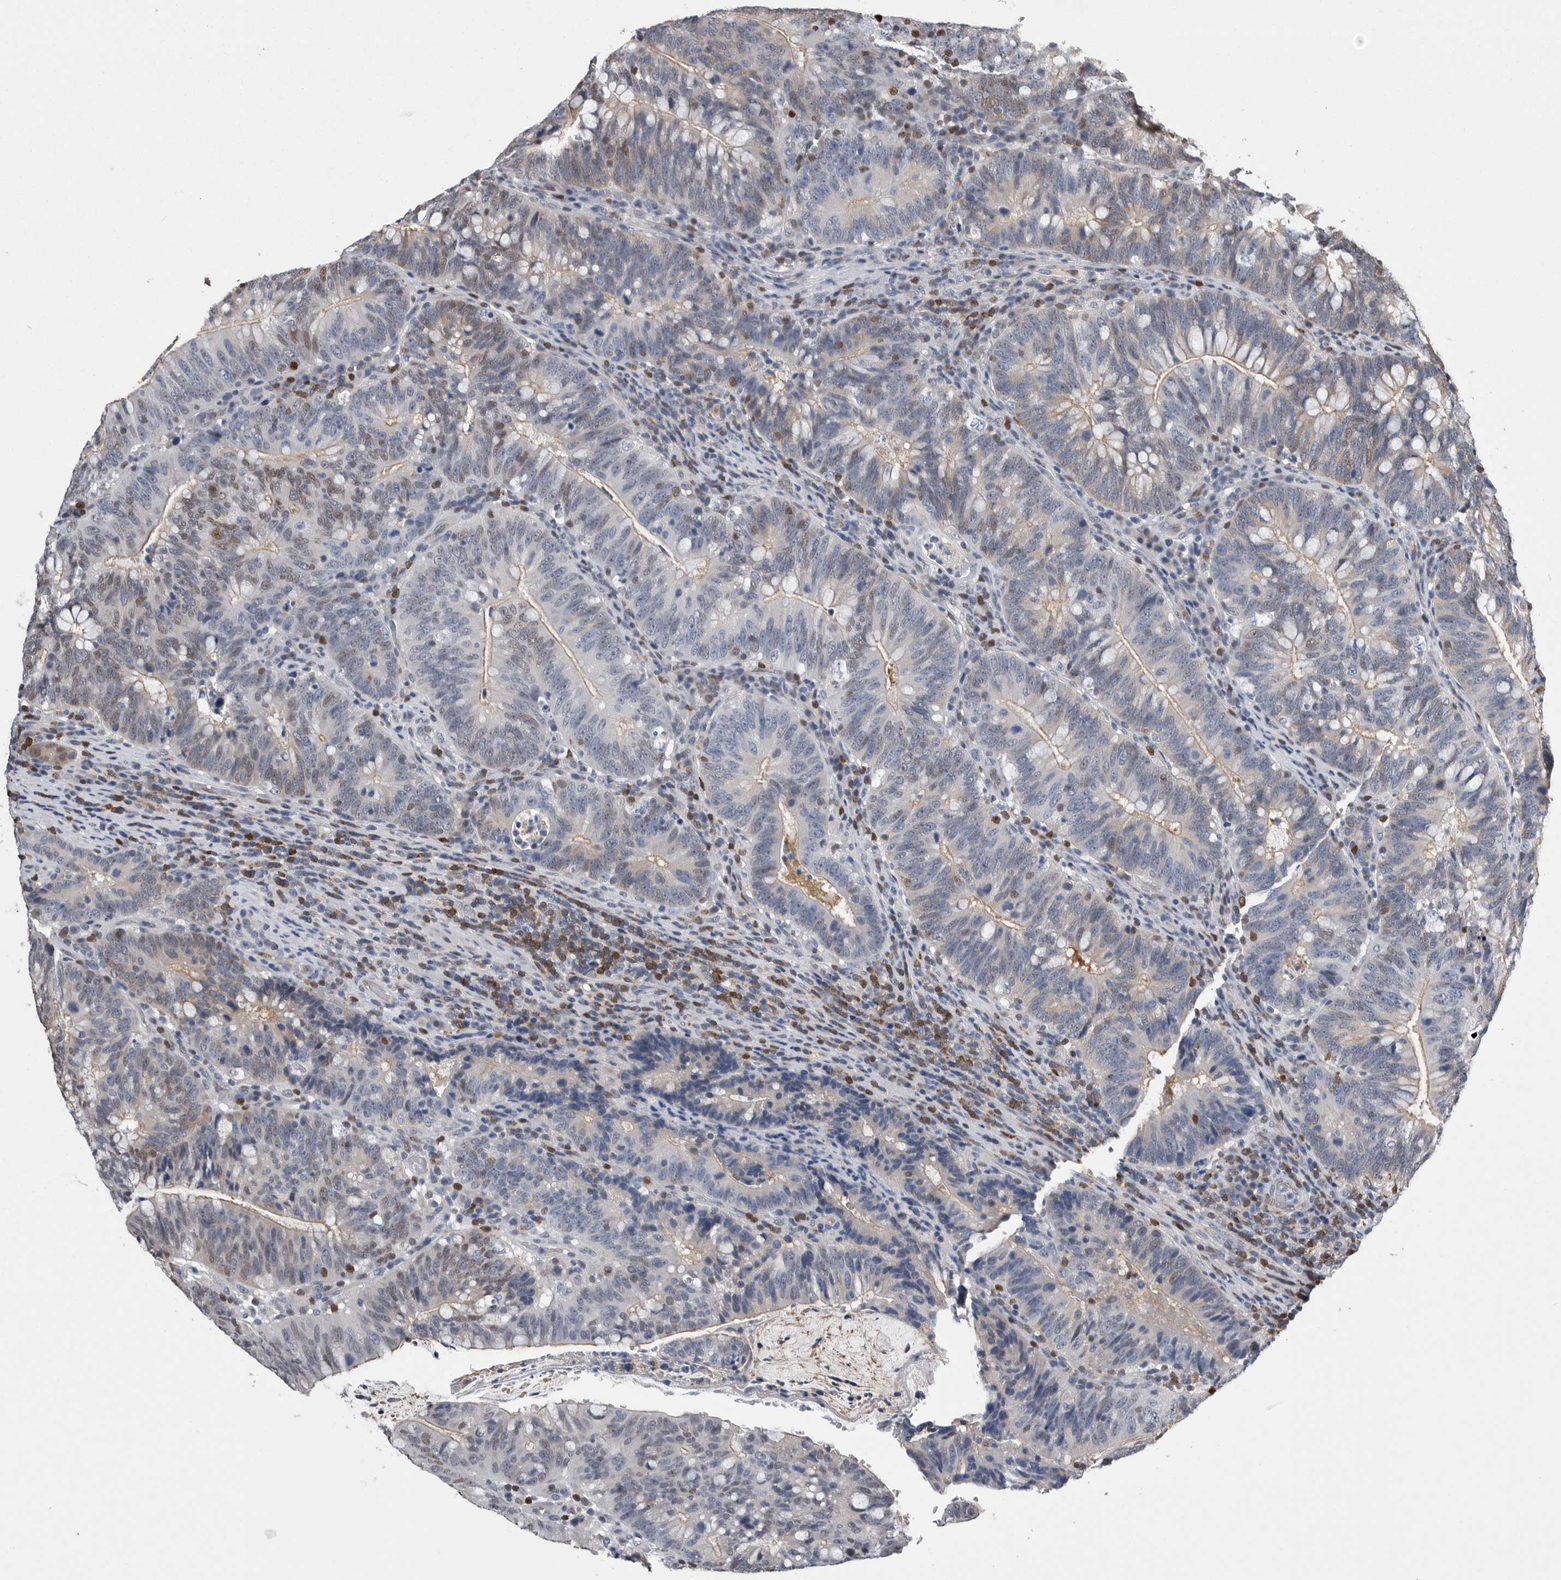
{"staining": {"intensity": "weak", "quantity": "<25%", "location": "nuclear"}, "tissue": "colorectal cancer", "cell_type": "Tumor cells", "image_type": "cancer", "snomed": [{"axis": "morphology", "description": "Adenocarcinoma, NOS"}, {"axis": "topography", "description": "Colon"}], "caption": "Adenocarcinoma (colorectal) was stained to show a protein in brown. There is no significant expression in tumor cells.", "gene": "PDCD4", "patient": {"sex": "female", "age": 66}}